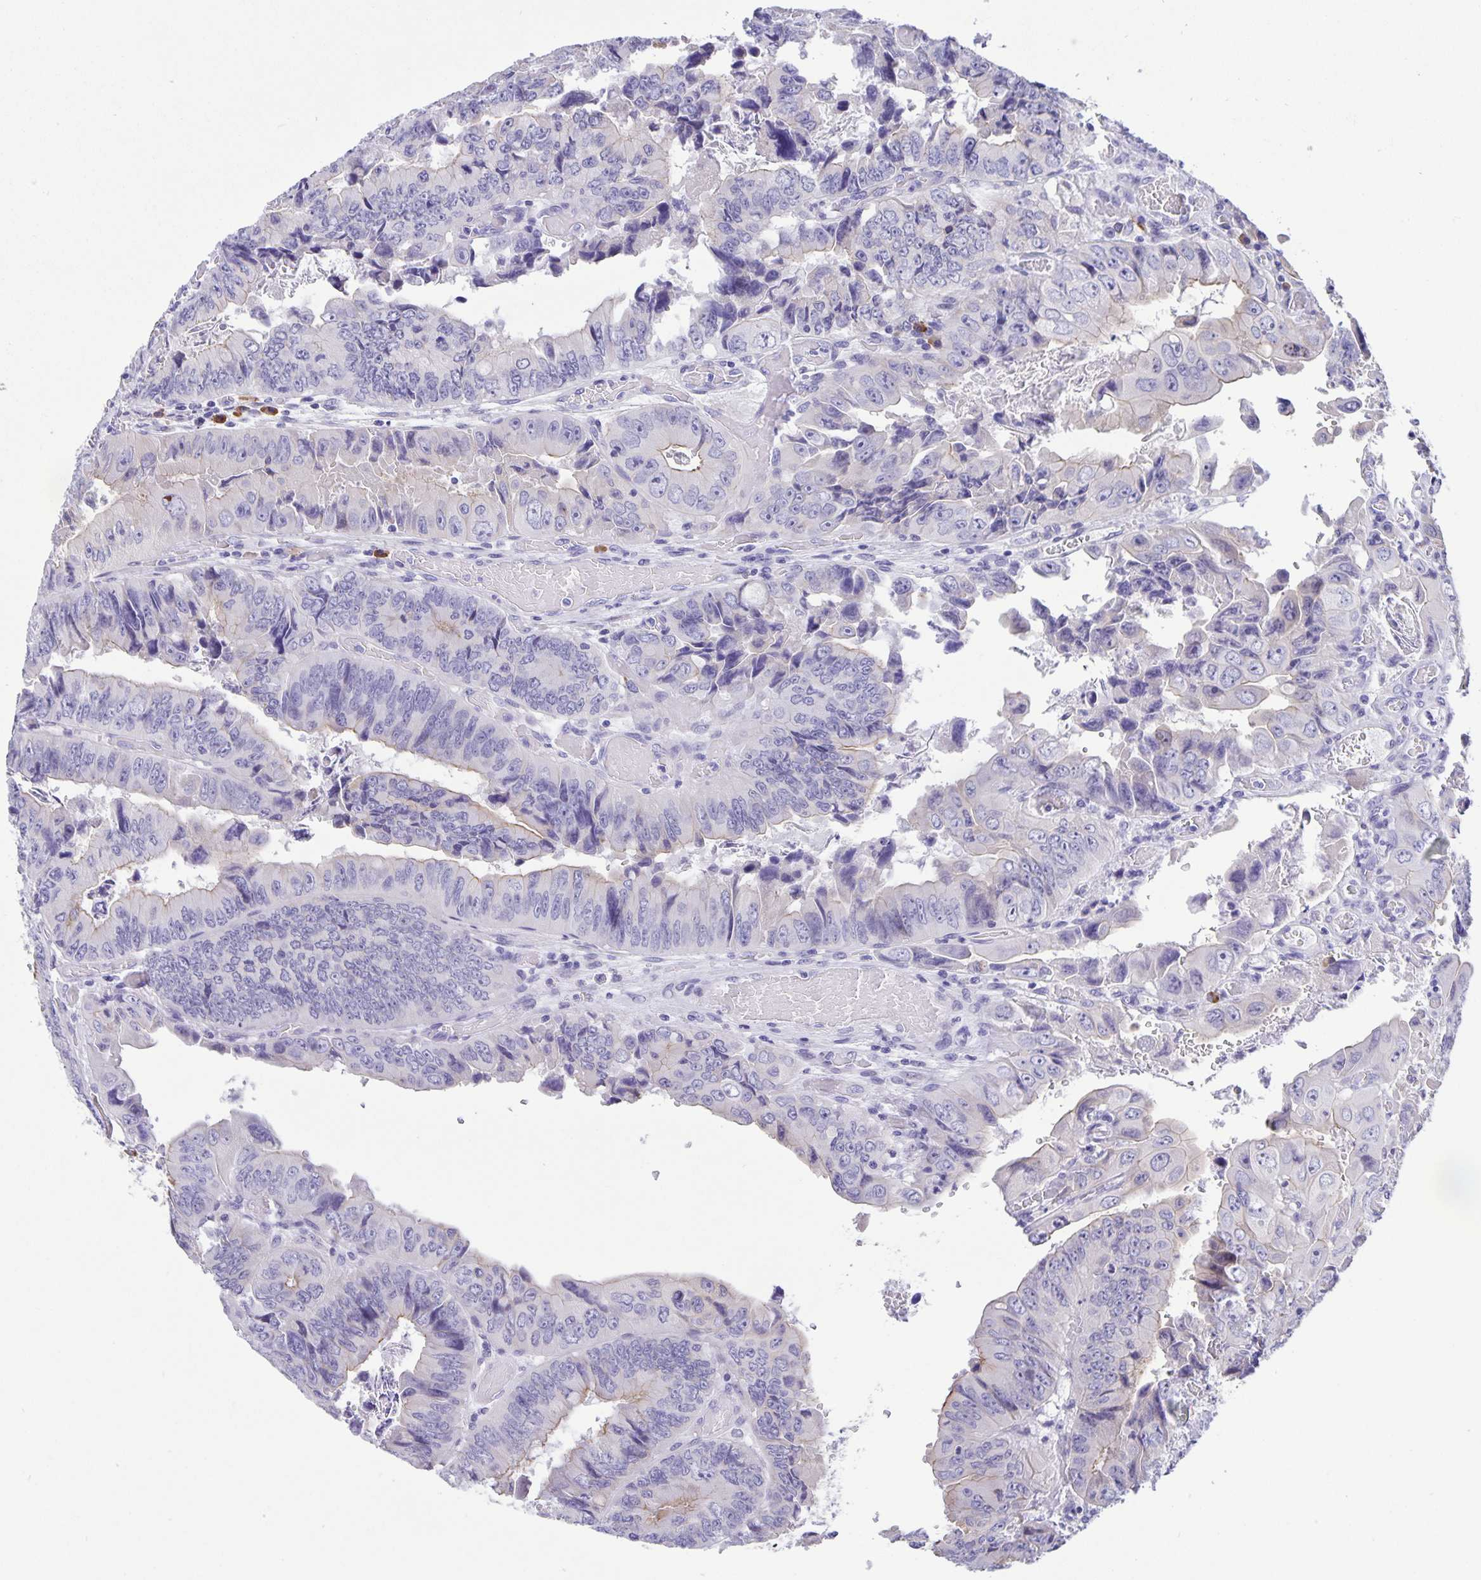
{"staining": {"intensity": "weak", "quantity": "<25%", "location": "cytoplasmic/membranous"}, "tissue": "colorectal cancer", "cell_type": "Tumor cells", "image_type": "cancer", "snomed": [{"axis": "morphology", "description": "Adenocarcinoma, NOS"}, {"axis": "topography", "description": "Colon"}], "caption": "Protein analysis of adenocarcinoma (colorectal) demonstrates no significant expression in tumor cells. (Brightfield microscopy of DAB IHC at high magnification).", "gene": "ERMN", "patient": {"sex": "female", "age": 84}}